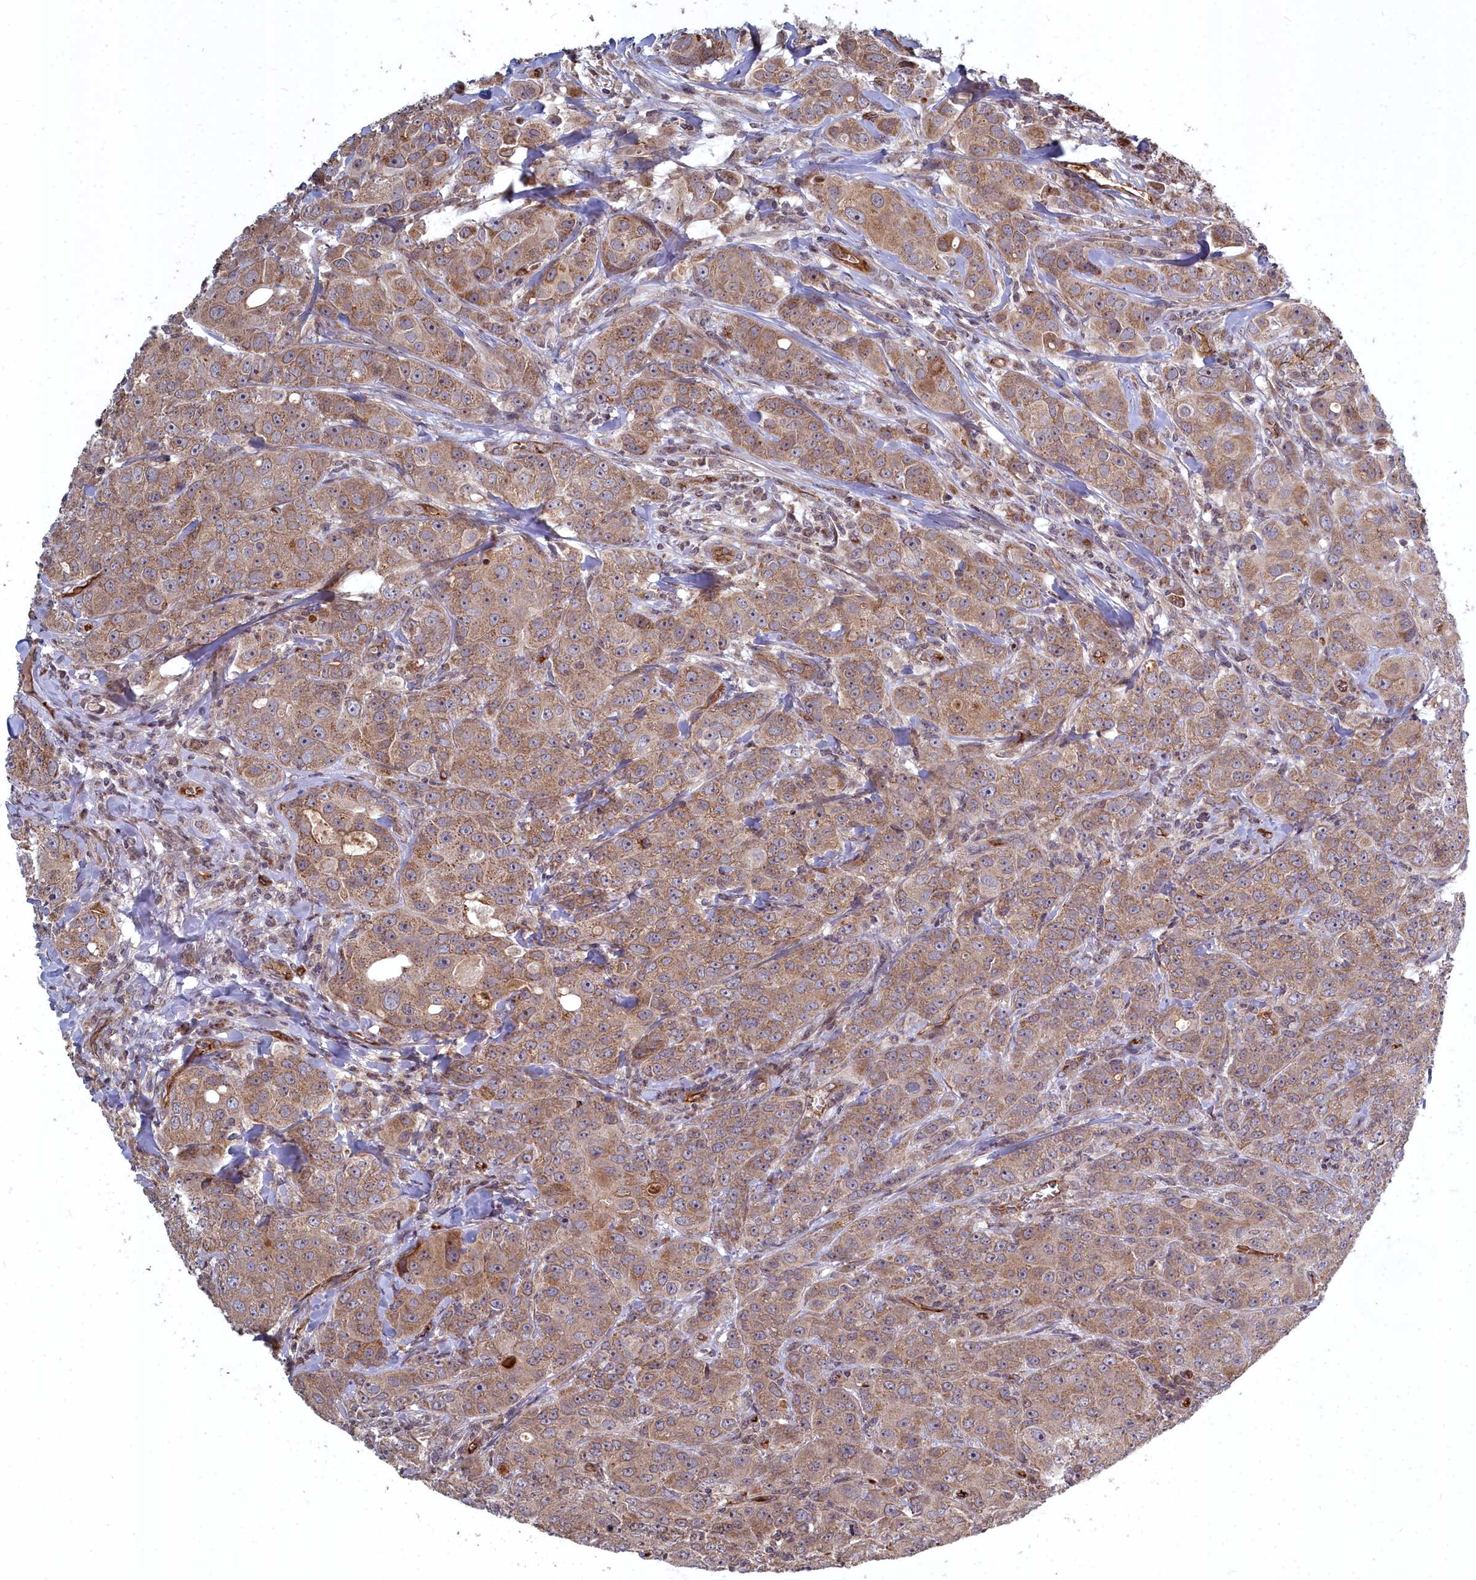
{"staining": {"intensity": "moderate", "quantity": "25%-75%", "location": "cytoplasmic/membranous"}, "tissue": "breast cancer", "cell_type": "Tumor cells", "image_type": "cancer", "snomed": [{"axis": "morphology", "description": "Duct carcinoma"}, {"axis": "topography", "description": "Breast"}], "caption": "High-magnification brightfield microscopy of breast cancer stained with DAB (brown) and counterstained with hematoxylin (blue). tumor cells exhibit moderate cytoplasmic/membranous expression is appreciated in approximately25%-75% of cells.", "gene": "TSPYL4", "patient": {"sex": "female", "age": 43}}